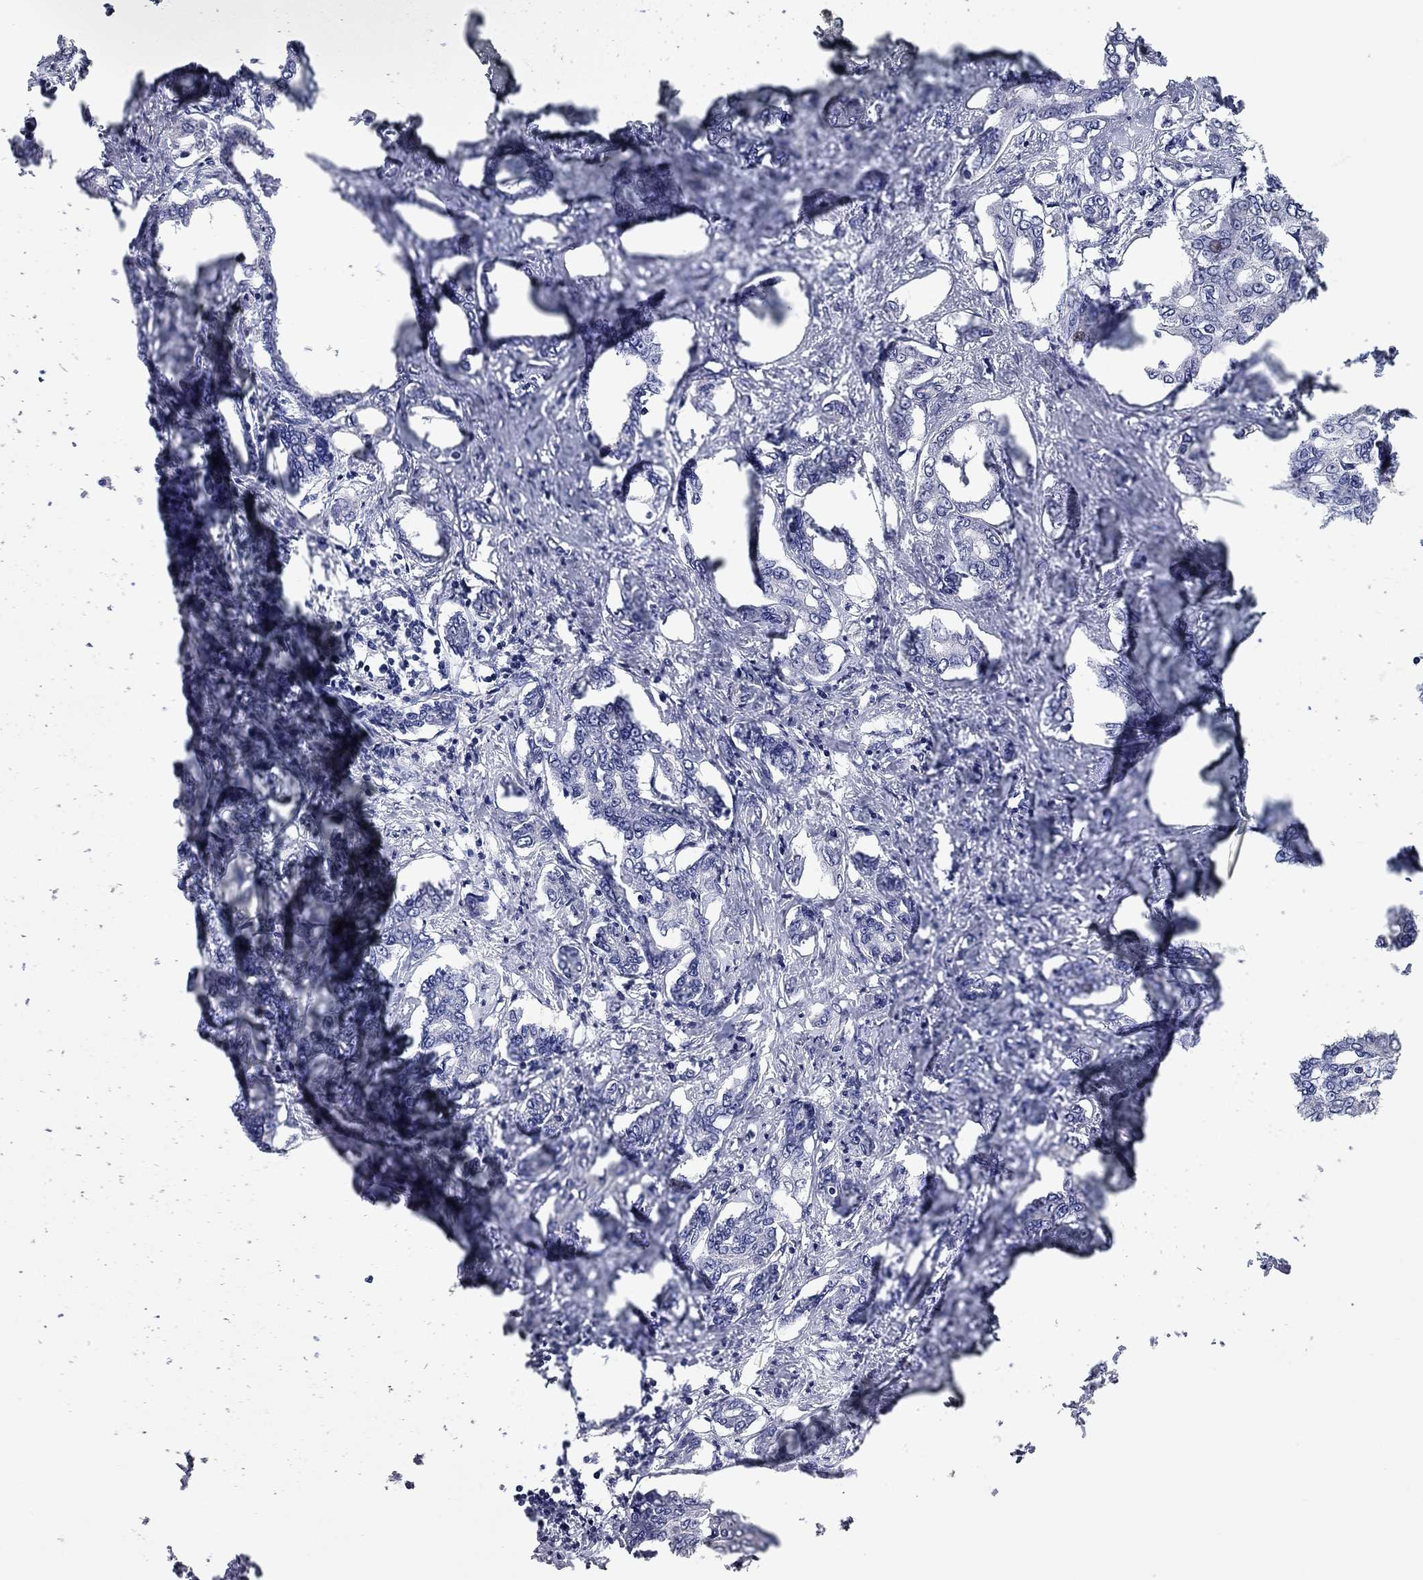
{"staining": {"intensity": "negative", "quantity": "none", "location": "none"}, "tissue": "liver cancer", "cell_type": "Tumor cells", "image_type": "cancer", "snomed": [{"axis": "morphology", "description": "Cholangiocarcinoma"}, {"axis": "topography", "description": "Liver"}], "caption": "High magnification brightfield microscopy of liver cholangiocarcinoma stained with DAB (brown) and counterstained with hematoxylin (blue): tumor cells show no significant positivity. (Stains: DAB immunohistochemistry (IHC) with hematoxylin counter stain, Microscopy: brightfield microscopy at high magnification).", "gene": "XAGE2", "patient": {"sex": "female", "age": 47}}